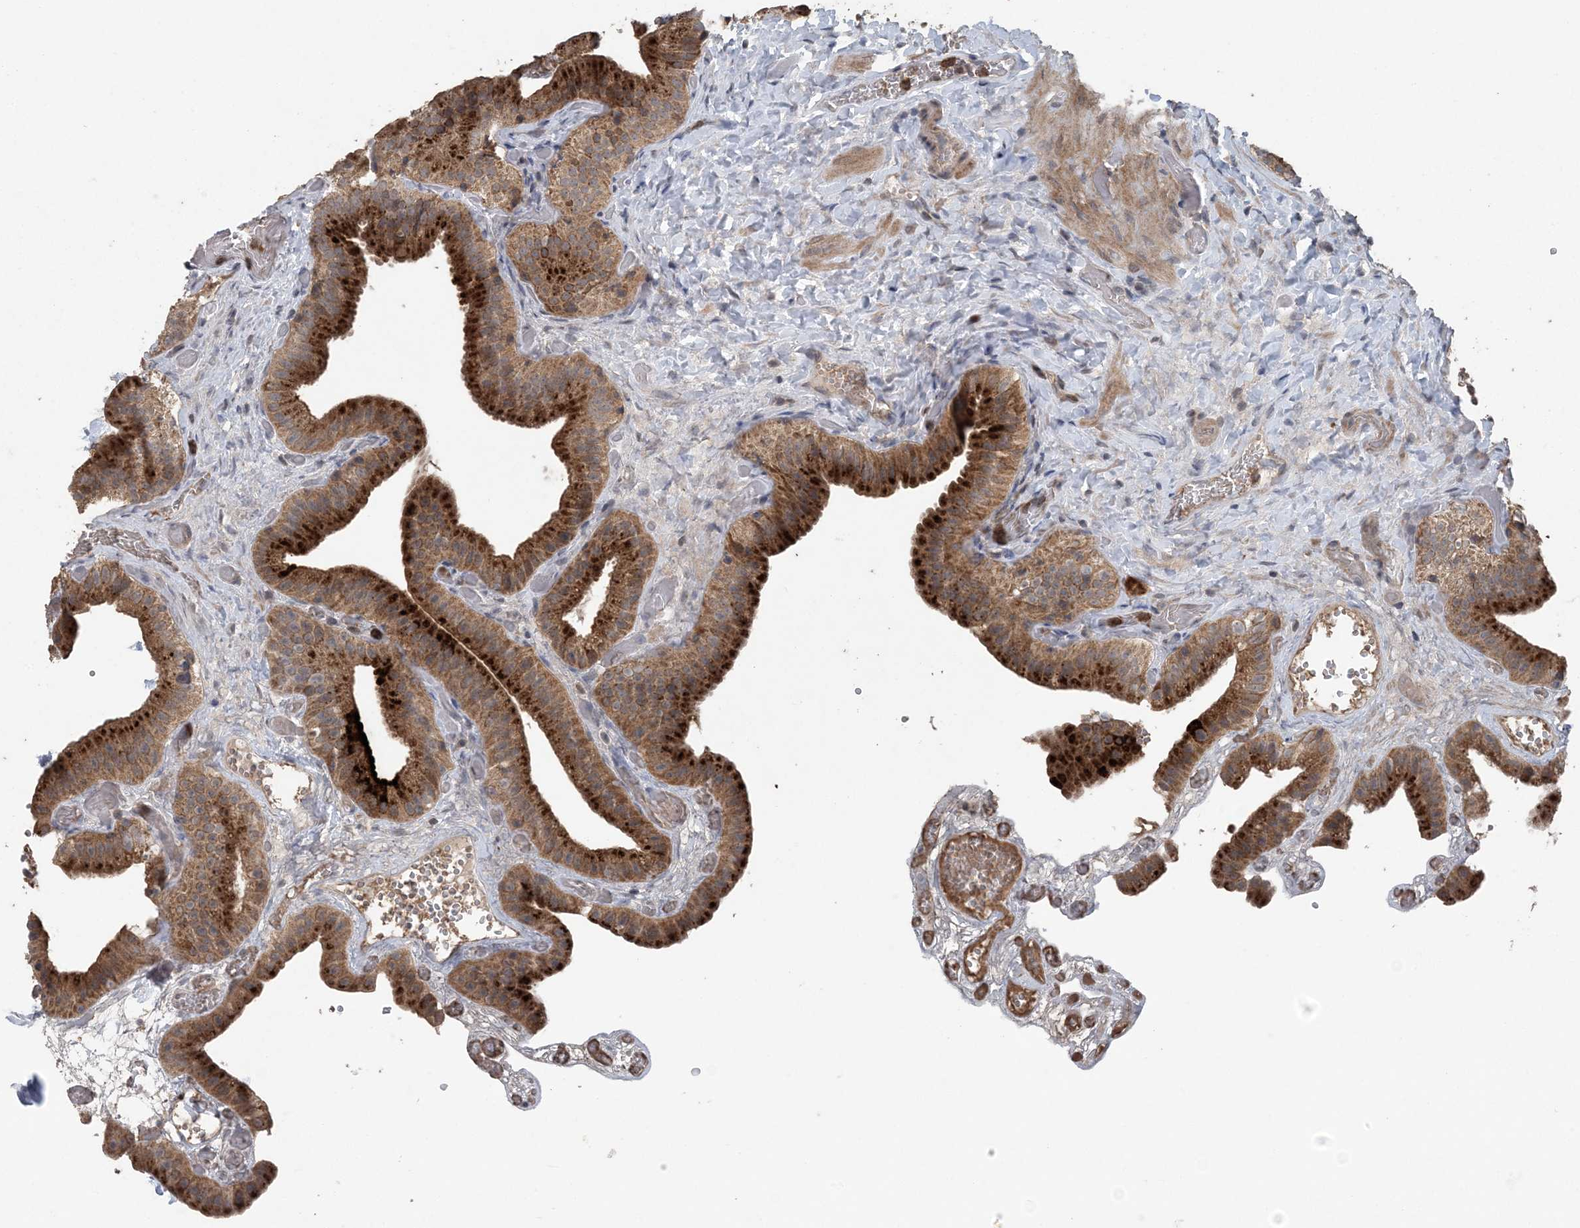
{"staining": {"intensity": "strong", "quantity": ">75%", "location": "cytoplasmic/membranous"}, "tissue": "gallbladder", "cell_type": "Glandular cells", "image_type": "normal", "snomed": [{"axis": "morphology", "description": "Normal tissue, NOS"}, {"axis": "topography", "description": "Gallbladder"}], "caption": "Immunohistochemistry micrograph of normal gallbladder stained for a protein (brown), which shows high levels of strong cytoplasmic/membranous staining in about >75% of glandular cells.", "gene": "MYO9B", "patient": {"sex": "female", "age": 64}}